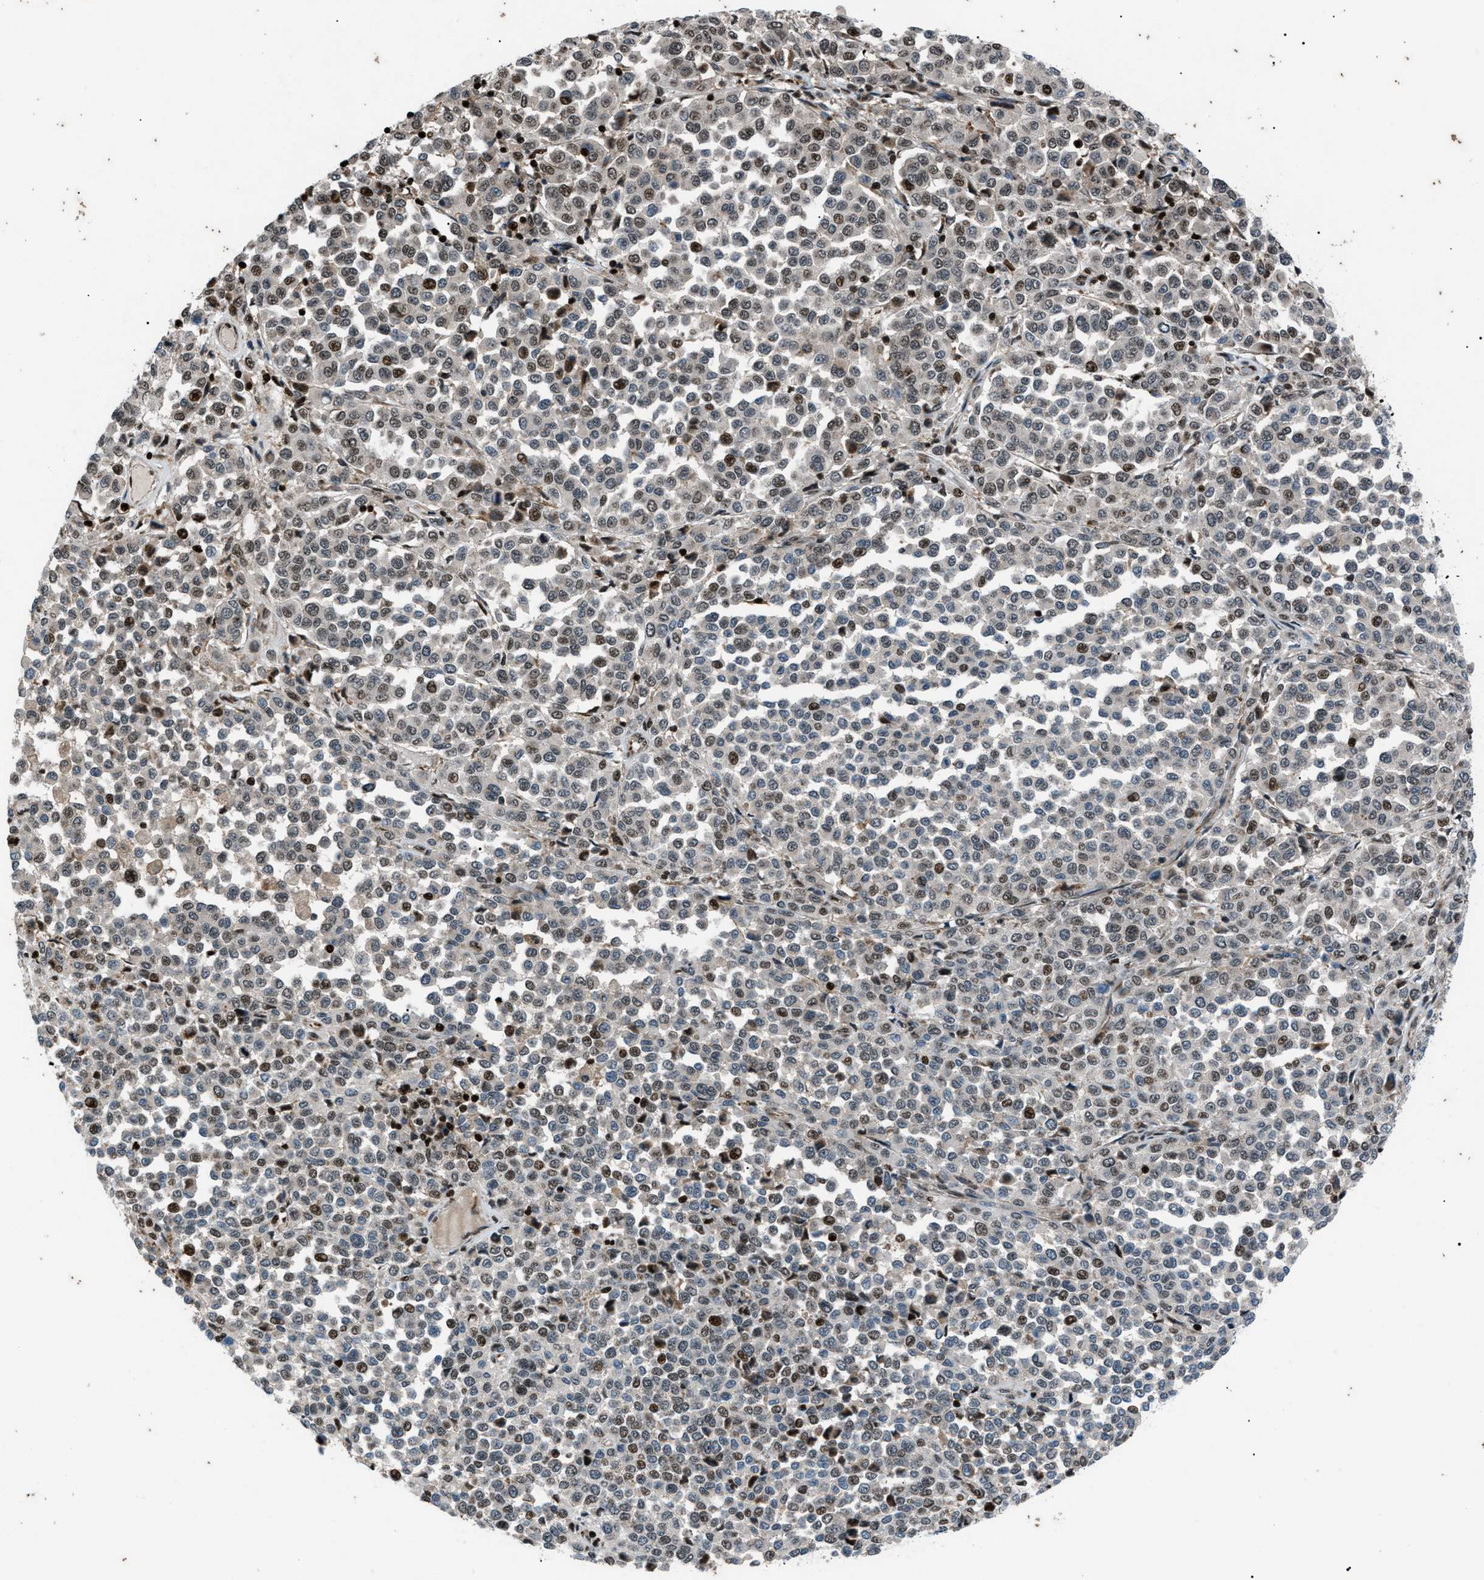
{"staining": {"intensity": "moderate", "quantity": "25%-75%", "location": "nuclear"}, "tissue": "melanoma", "cell_type": "Tumor cells", "image_type": "cancer", "snomed": [{"axis": "morphology", "description": "Malignant melanoma, Metastatic site"}, {"axis": "topography", "description": "Pancreas"}], "caption": "Melanoma stained with DAB (3,3'-diaminobenzidine) immunohistochemistry displays medium levels of moderate nuclear staining in about 25%-75% of tumor cells. Using DAB (brown) and hematoxylin (blue) stains, captured at high magnification using brightfield microscopy.", "gene": "PRKX", "patient": {"sex": "female", "age": 30}}